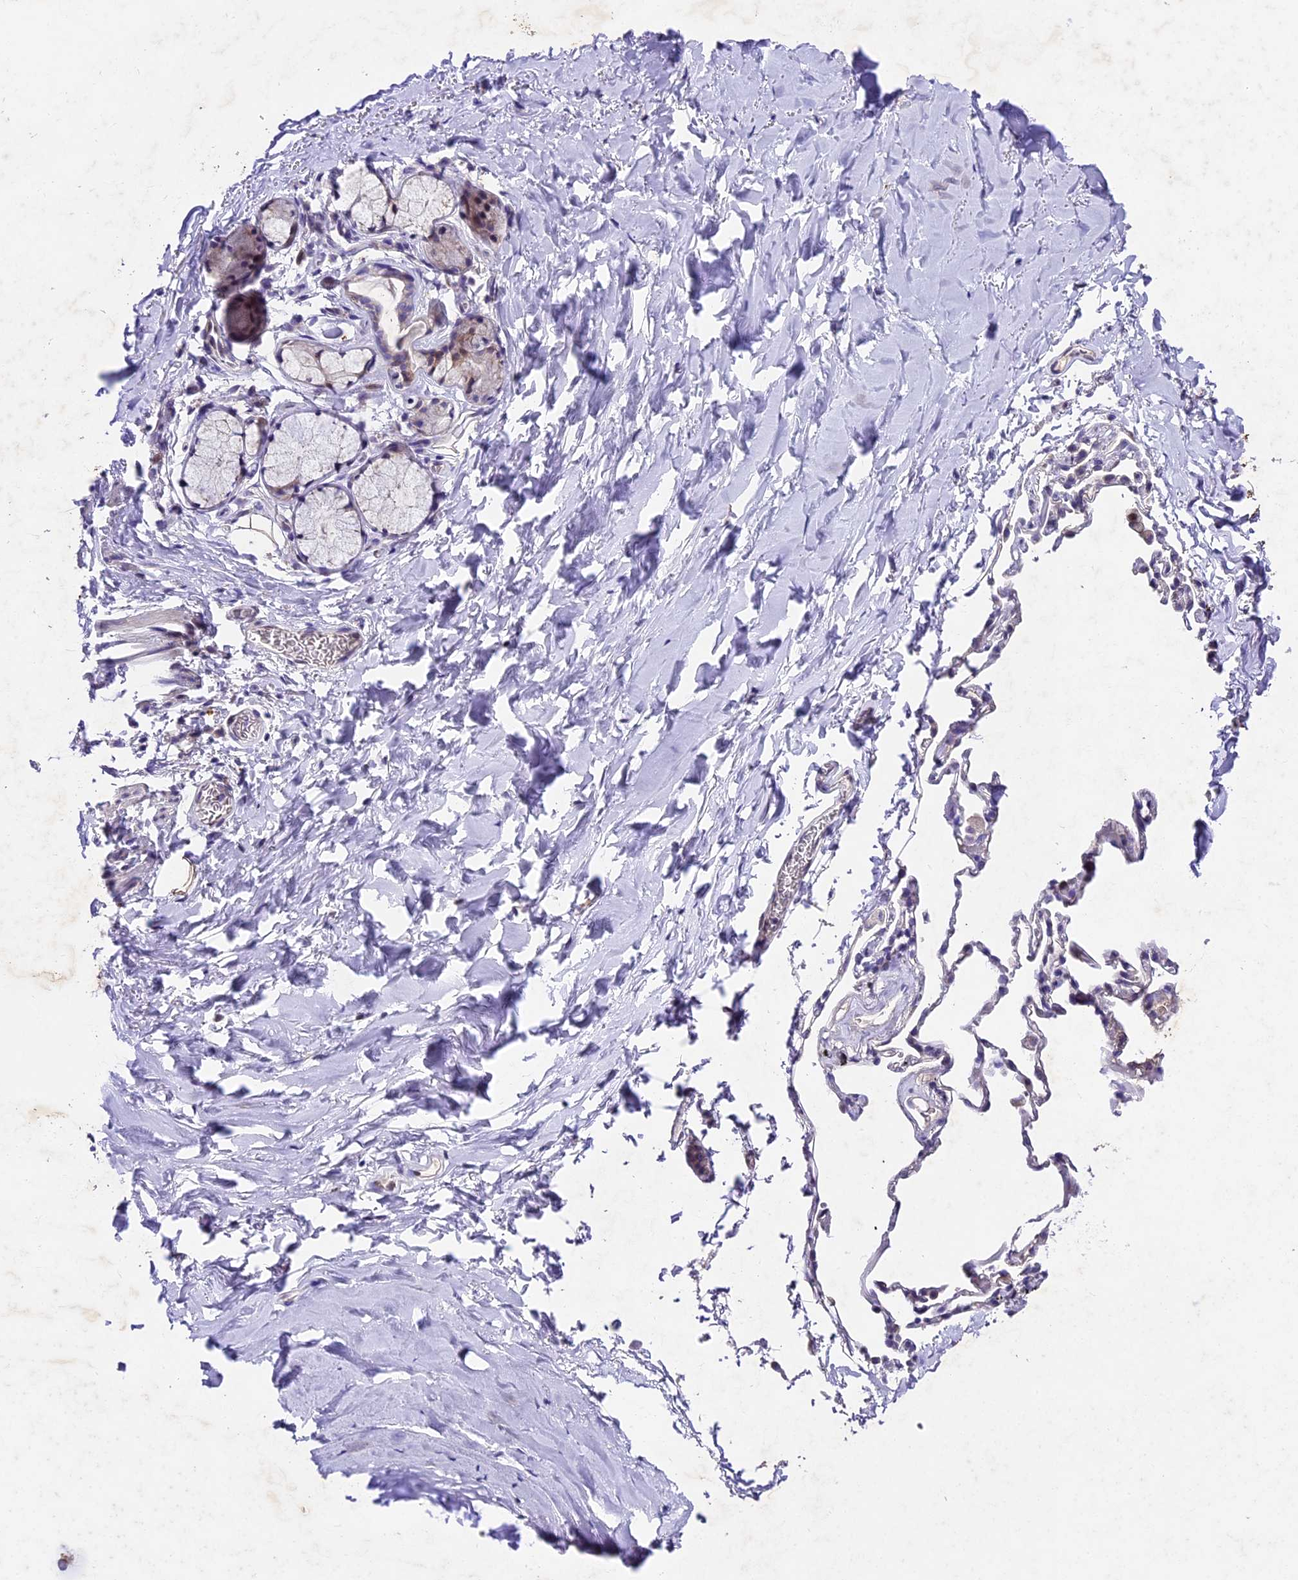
{"staining": {"intensity": "moderate", "quantity": "<25%", "location": "cytoplasmic/membranous"}, "tissue": "adipose tissue", "cell_type": "Adipocytes", "image_type": "normal", "snomed": [{"axis": "morphology", "description": "Normal tissue, NOS"}, {"axis": "topography", "description": "Lymph node"}, {"axis": "topography", "description": "Bronchus"}], "caption": "The immunohistochemical stain shows moderate cytoplasmic/membranous positivity in adipocytes of normal adipose tissue.", "gene": "IFT140", "patient": {"sex": "male", "age": 63}}